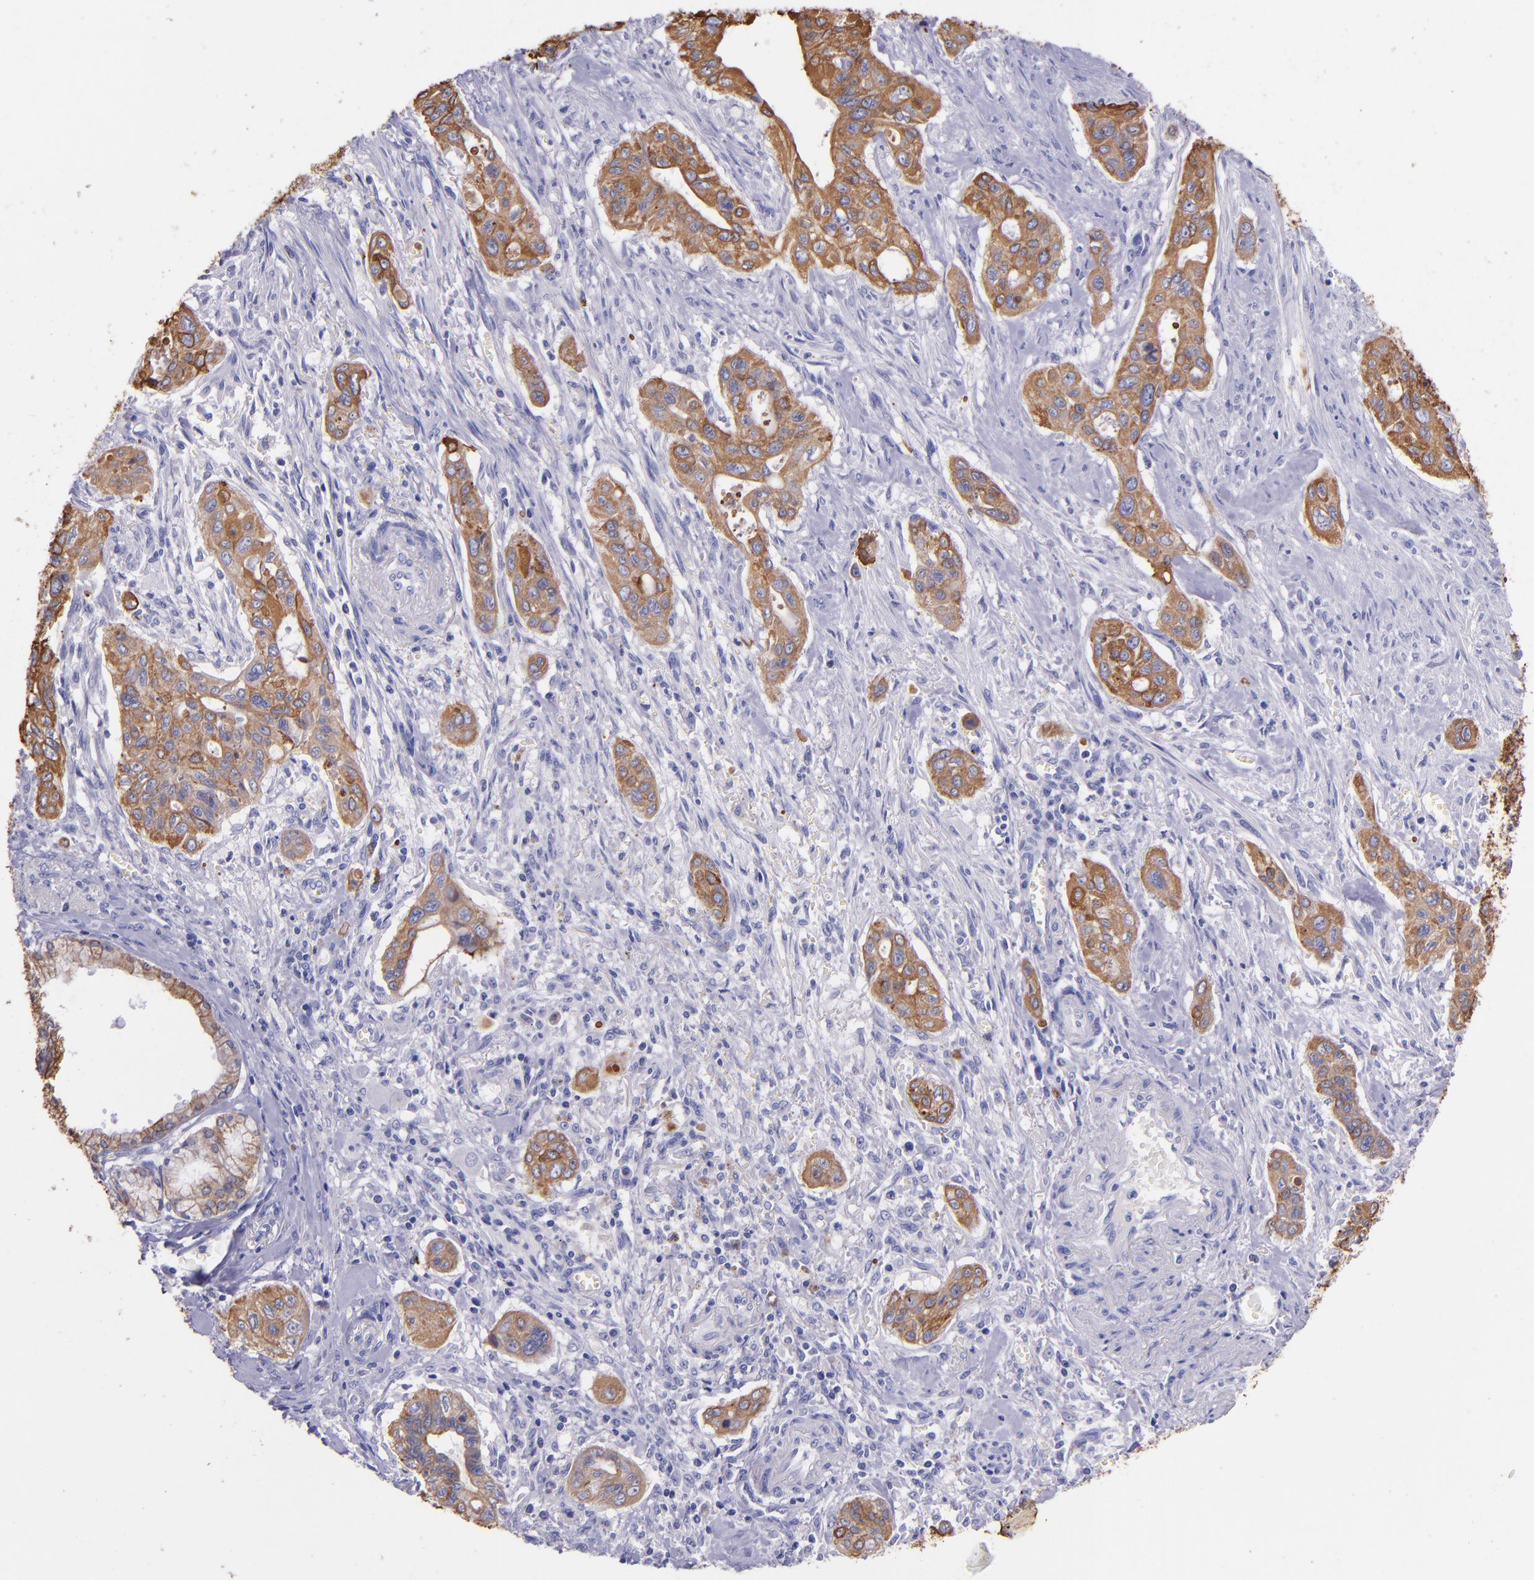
{"staining": {"intensity": "moderate", "quantity": ">75%", "location": "cytoplasmic/membranous"}, "tissue": "pancreatic cancer", "cell_type": "Tumor cells", "image_type": "cancer", "snomed": [{"axis": "morphology", "description": "Adenocarcinoma, NOS"}, {"axis": "topography", "description": "Pancreas"}], "caption": "This is a micrograph of IHC staining of pancreatic adenocarcinoma, which shows moderate positivity in the cytoplasmic/membranous of tumor cells.", "gene": "KRT4", "patient": {"sex": "male", "age": 77}}